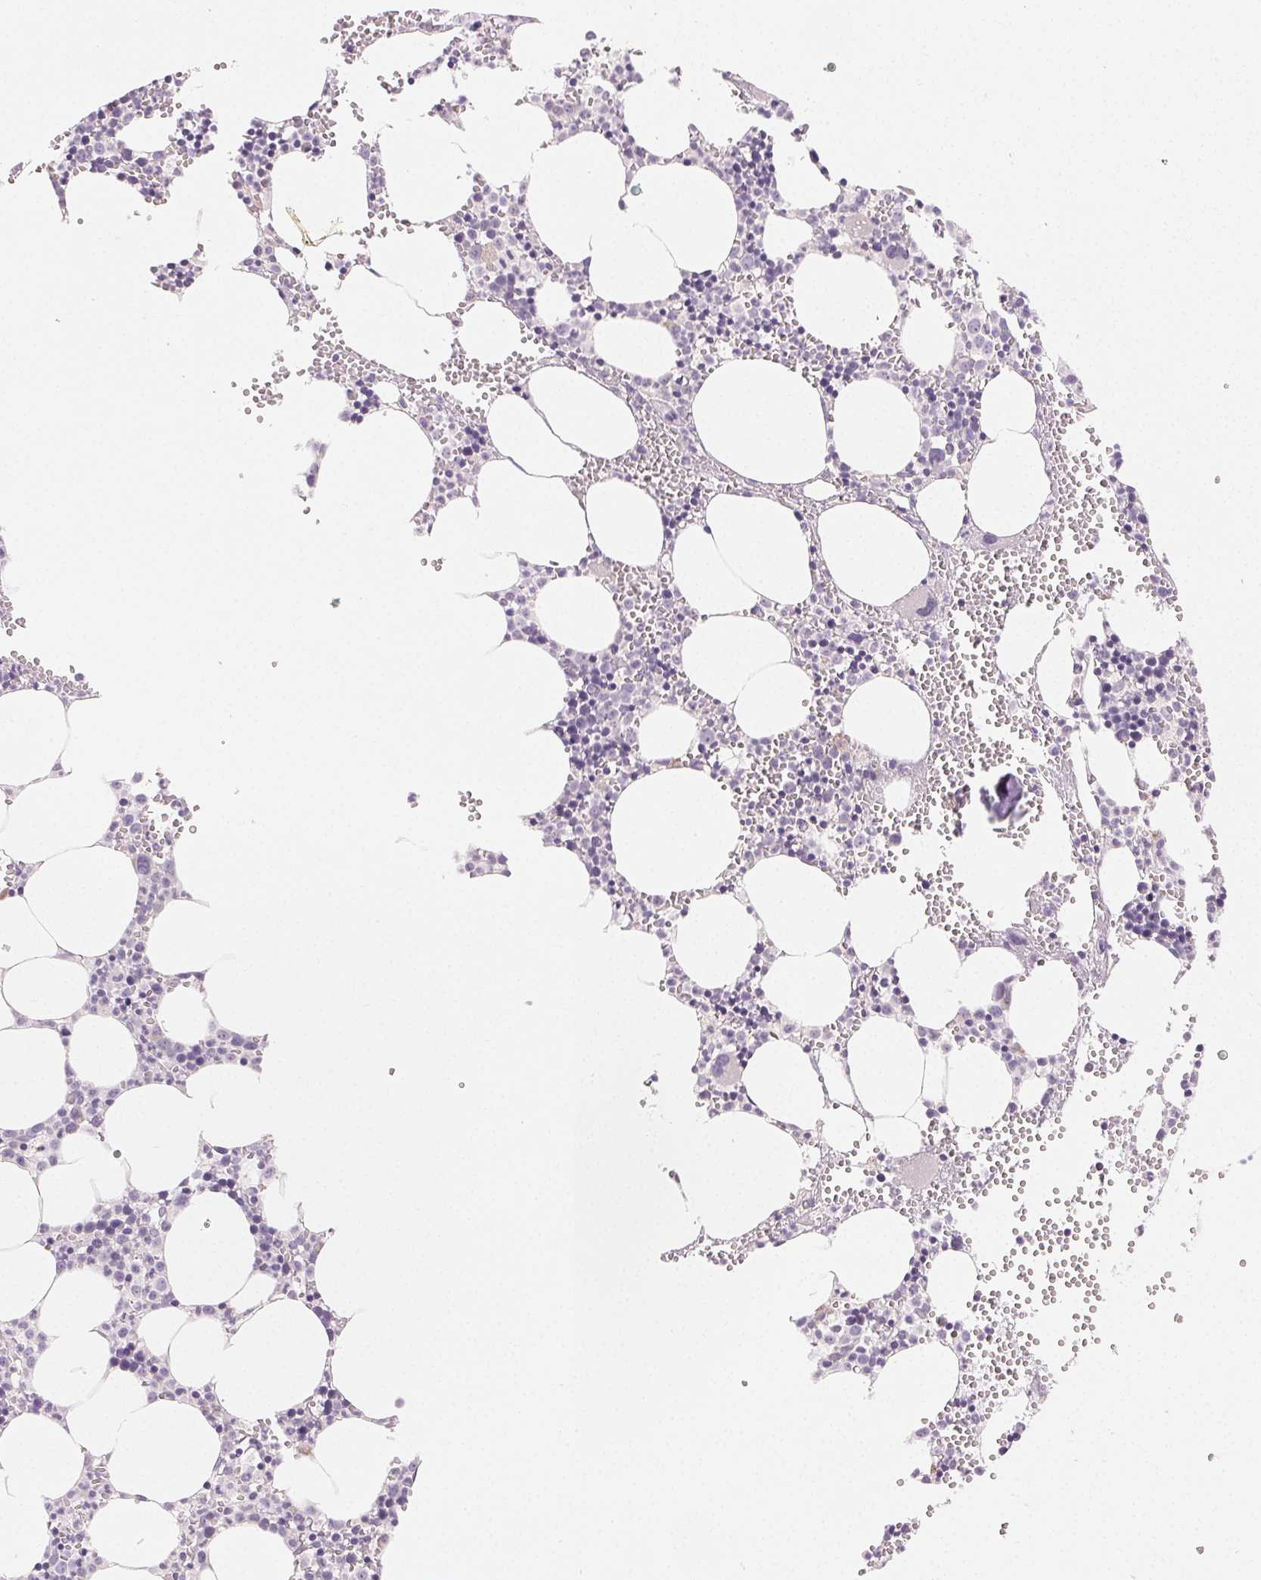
{"staining": {"intensity": "negative", "quantity": "none", "location": "none"}, "tissue": "bone marrow", "cell_type": "Hematopoietic cells", "image_type": "normal", "snomed": [{"axis": "morphology", "description": "Normal tissue, NOS"}, {"axis": "topography", "description": "Bone marrow"}], "caption": "This is an IHC micrograph of normal bone marrow. There is no expression in hematopoietic cells.", "gene": "MYBL1", "patient": {"sex": "male", "age": 89}}